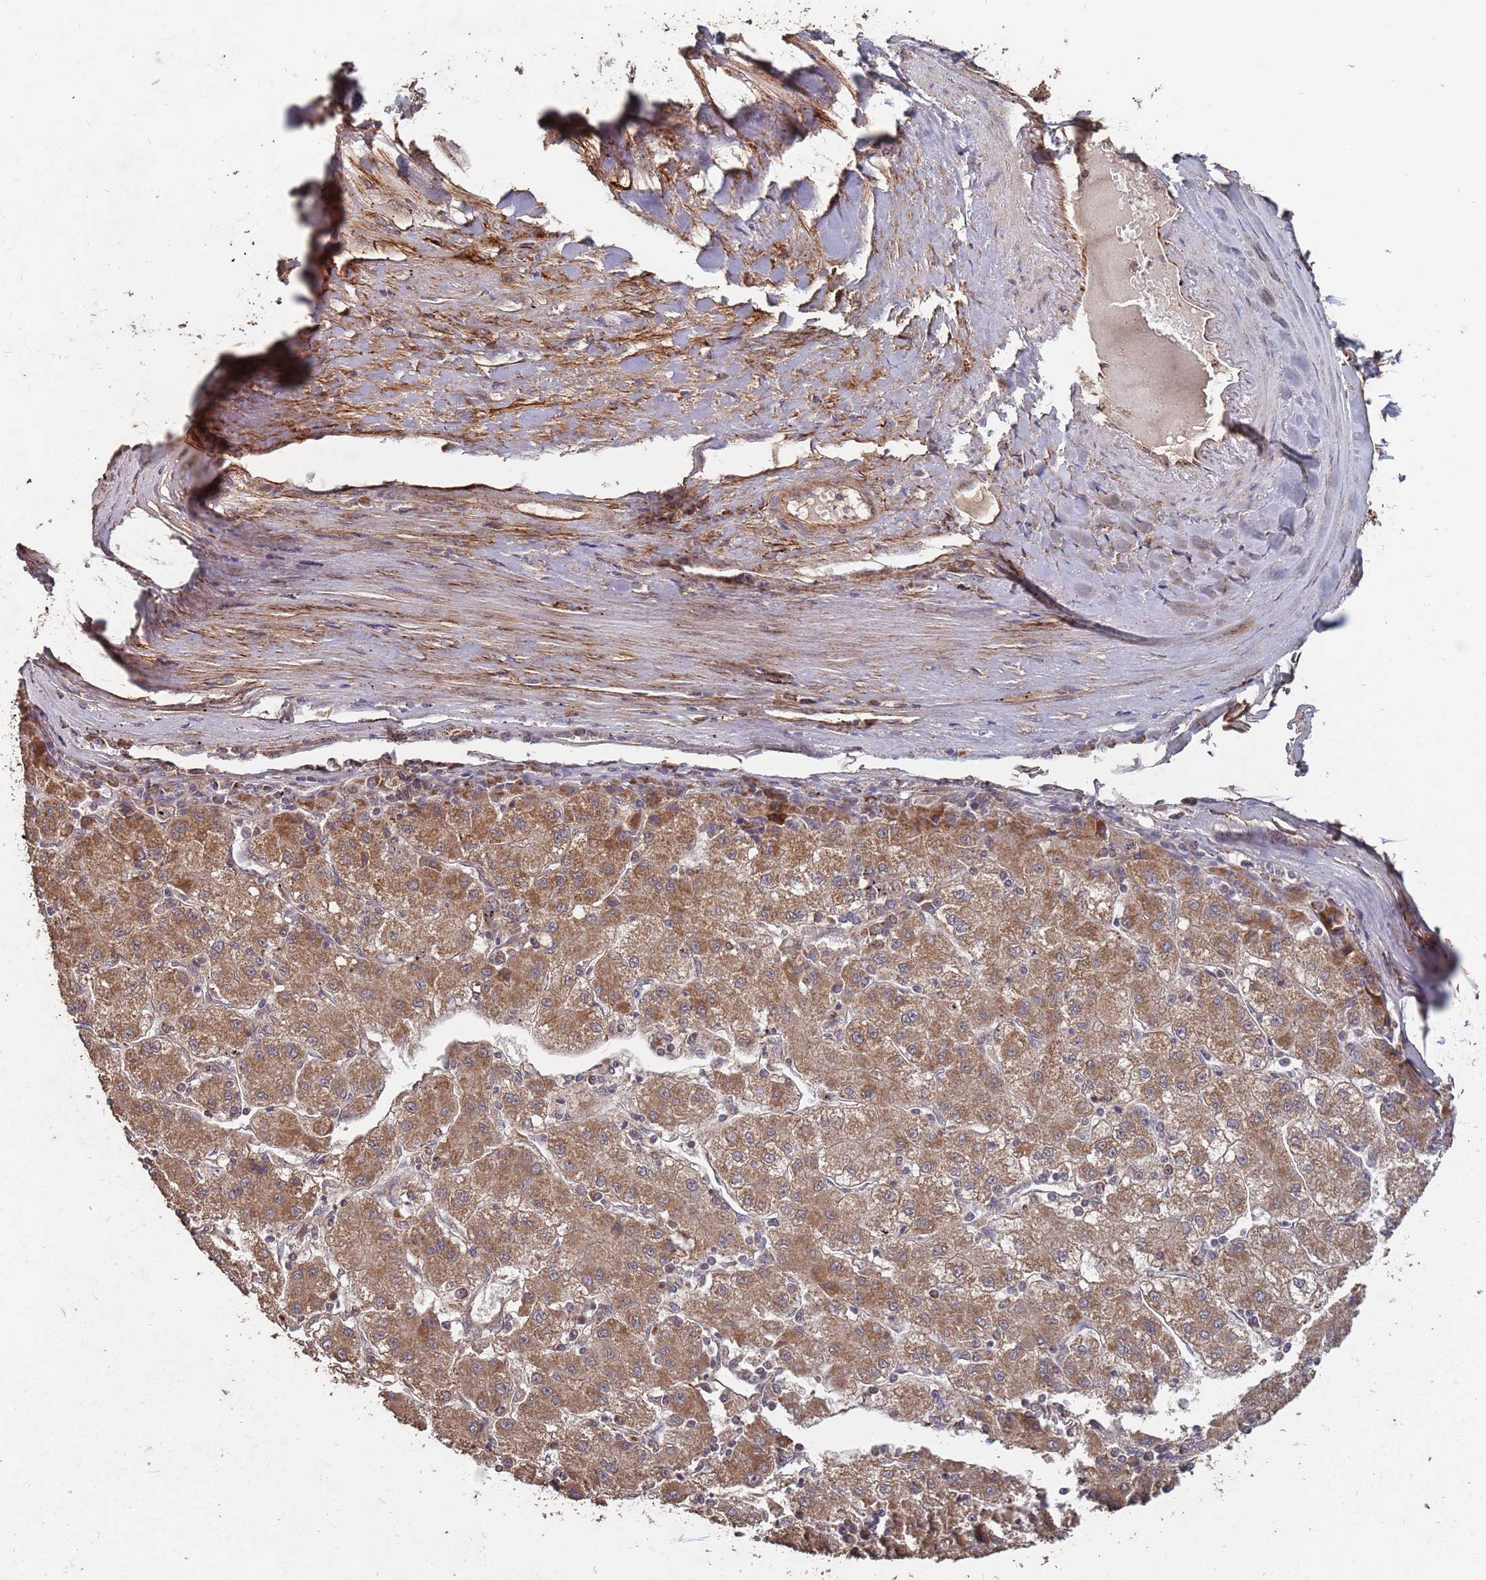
{"staining": {"intensity": "moderate", "quantity": ">75%", "location": "cytoplasmic/membranous"}, "tissue": "liver cancer", "cell_type": "Tumor cells", "image_type": "cancer", "snomed": [{"axis": "morphology", "description": "Carcinoma, Hepatocellular, NOS"}, {"axis": "topography", "description": "Liver"}], "caption": "An immunohistochemistry micrograph of tumor tissue is shown. Protein staining in brown labels moderate cytoplasmic/membranous positivity in hepatocellular carcinoma (liver) within tumor cells.", "gene": "PRORP", "patient": {"sex": "male", "age": 72}}